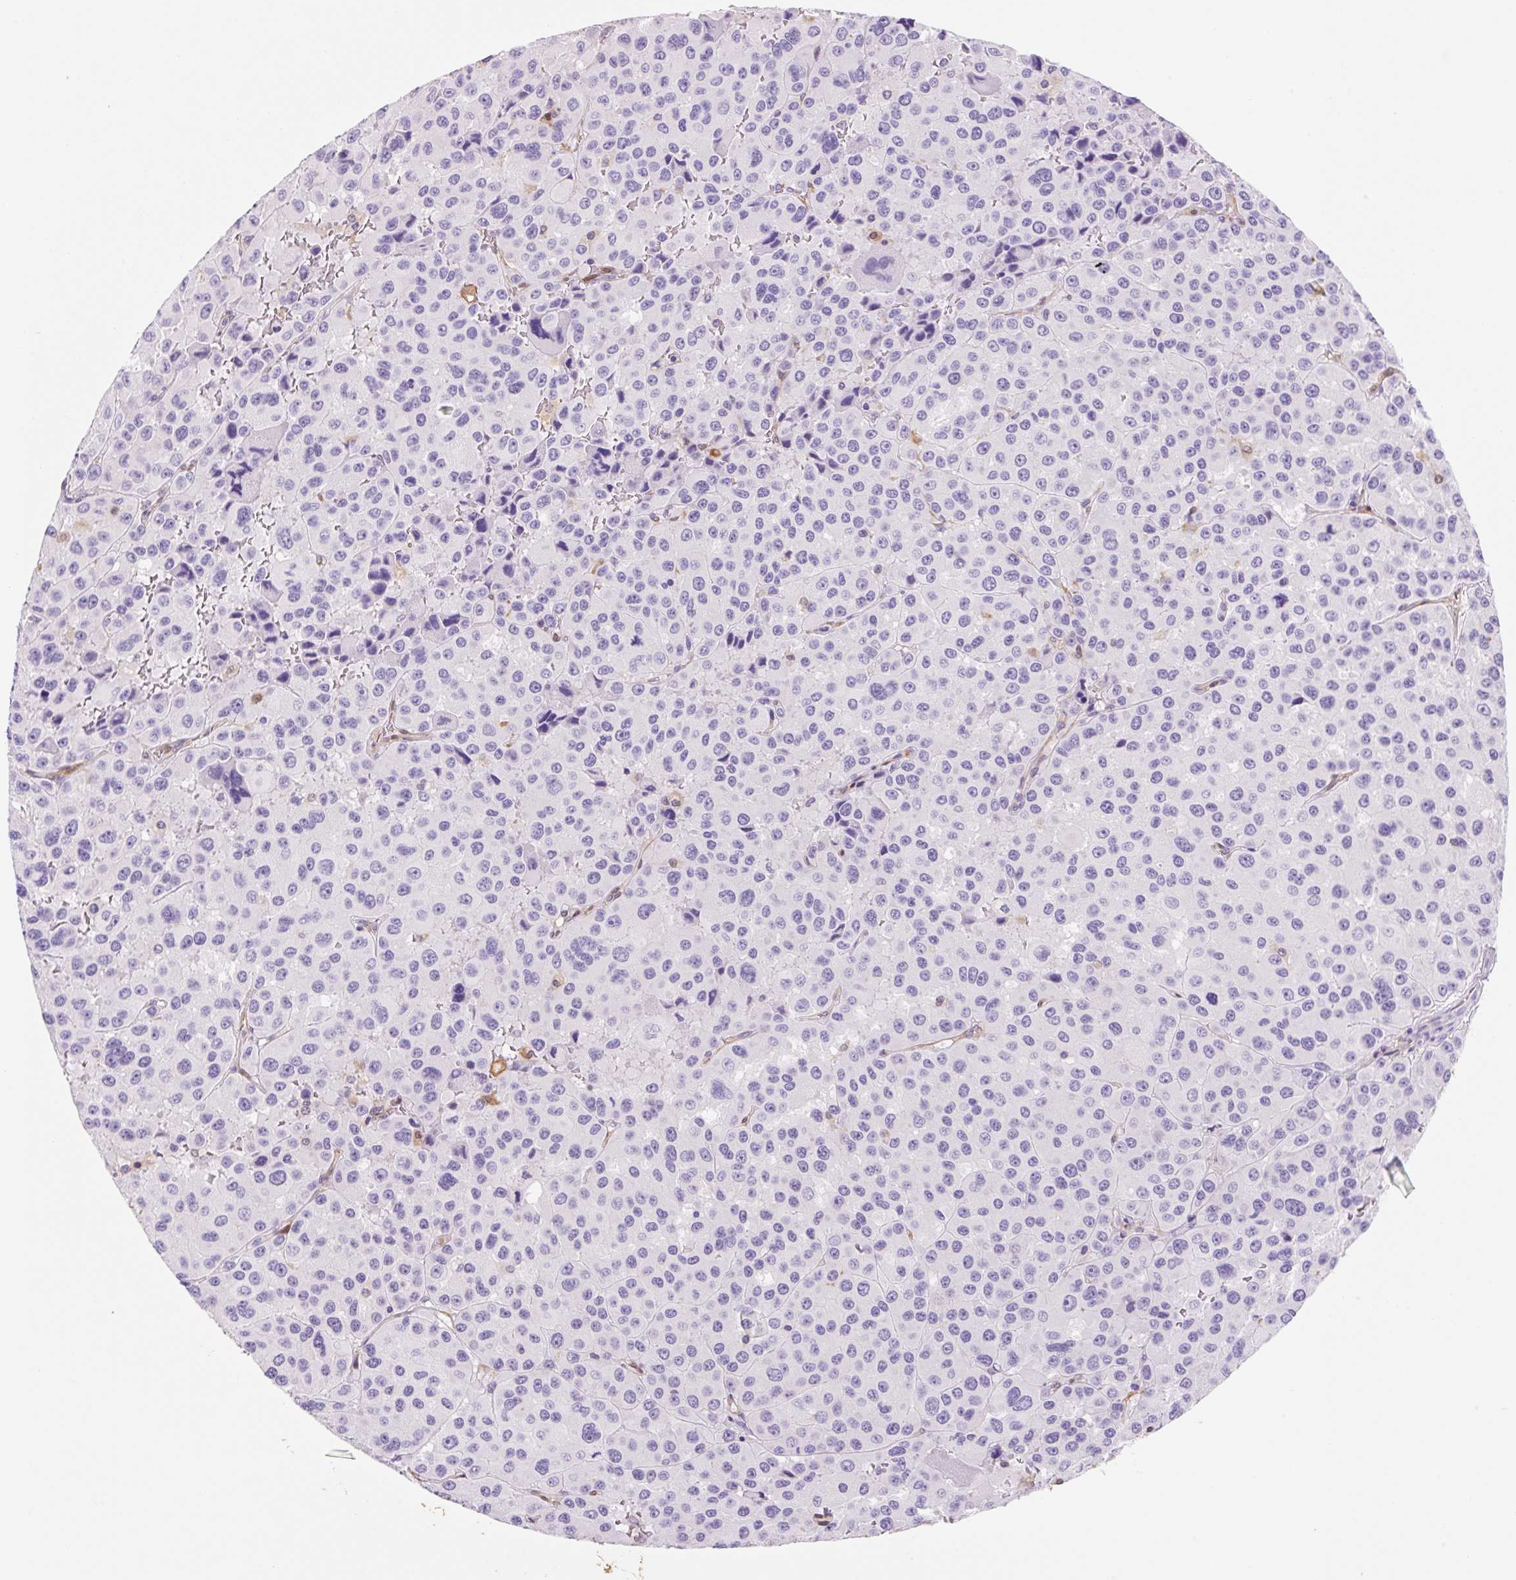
{"staining": {"intensity": "negative", "quantity": "none", "location": "none"}, "tissue": "melanoma", "cell_type": "Tumor cells", "image_type": "cancer", "snomed": [{"axis": "morphology", "description": "Malignant melanoma, Metastatic site"}, {"axis": "topography", "description": "Lymph node"}], "caption": "An image of human malignant melanoma (metastatic site) is negative for staining in tumor cells.", "gene": "FABP5", "patient": {"sex": "female", "age": 65}}